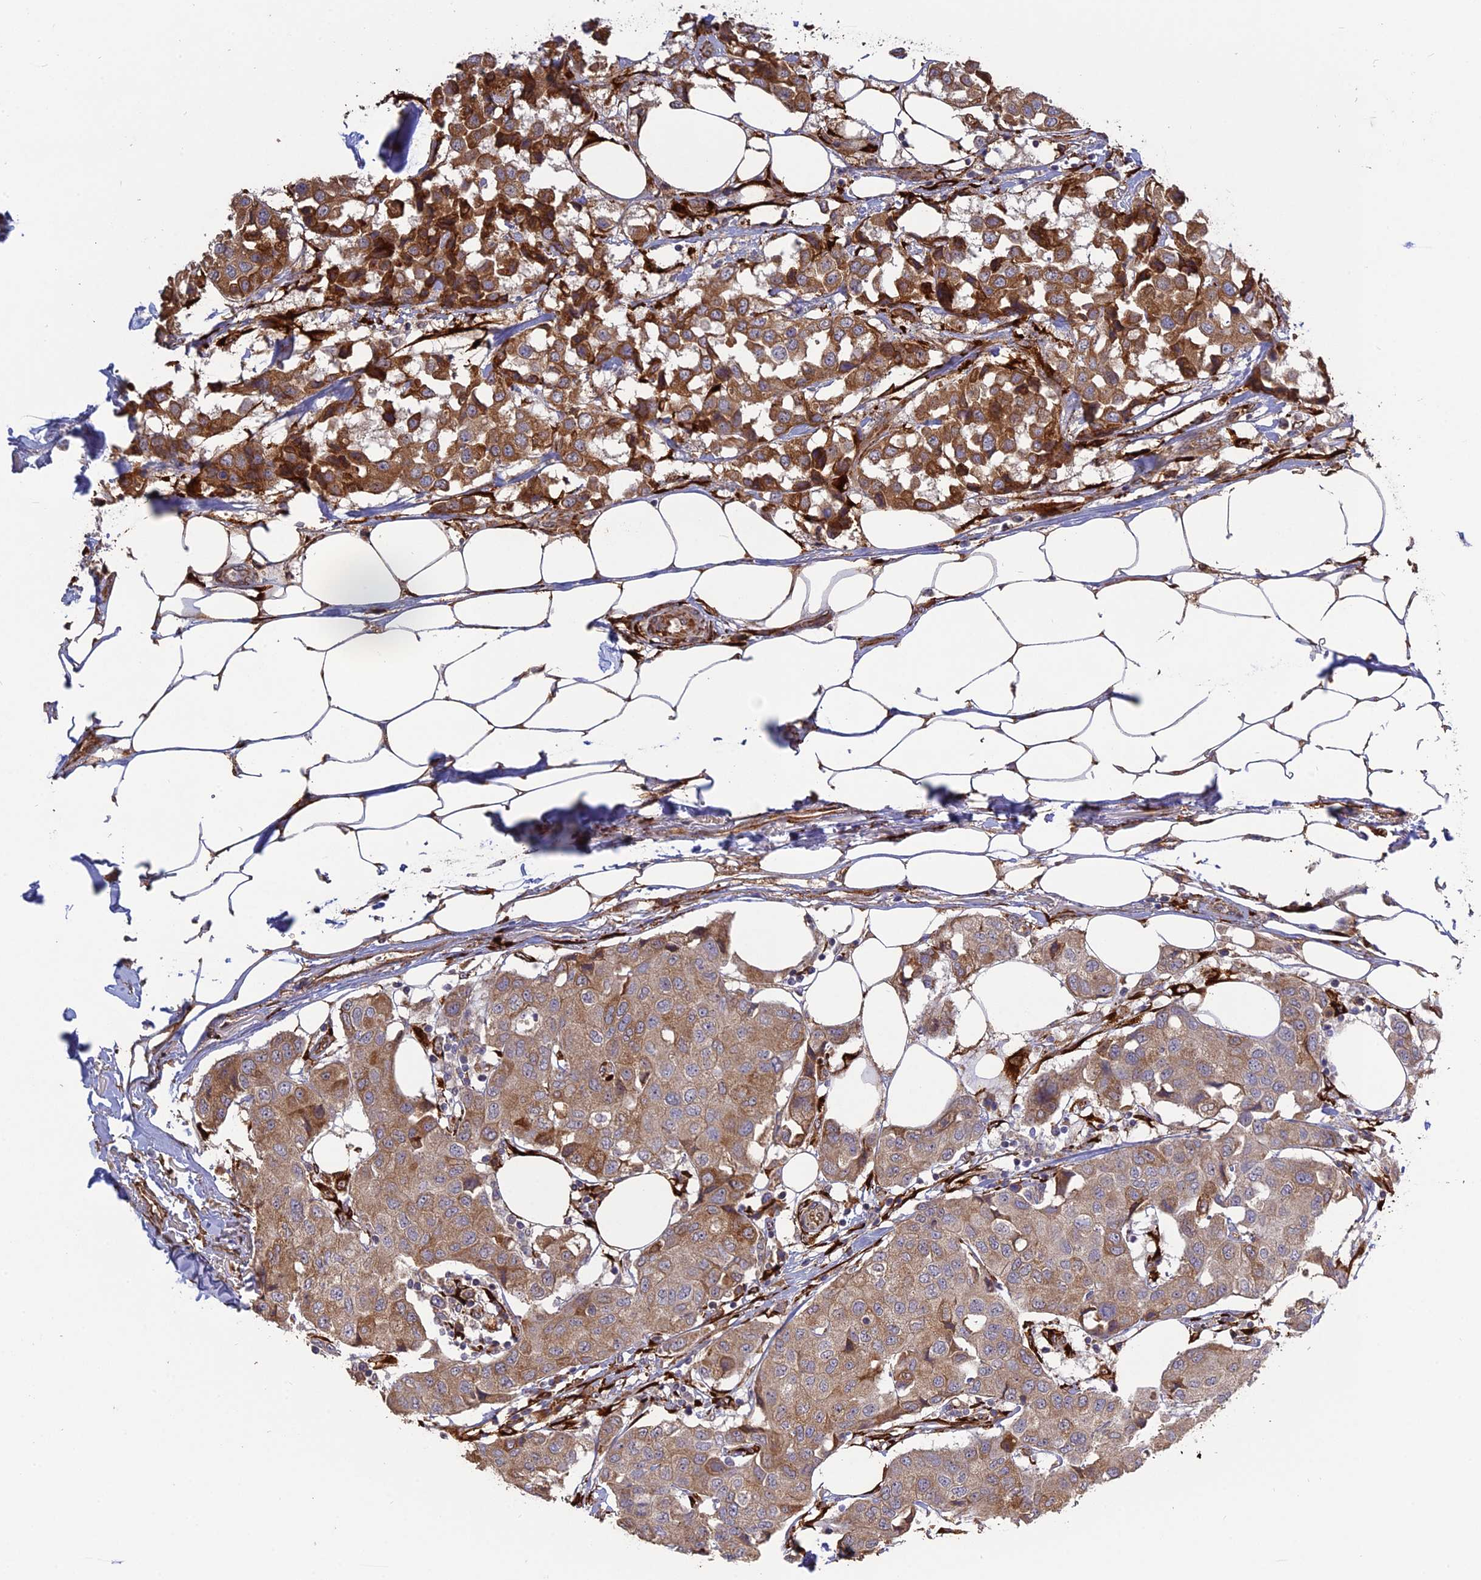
{"staining": {"intensity": "moderate", "quantity": ">75%", "location": "cytoplasmic/membranous"}, "tissue": "breast cancer", "cell_type": "Tumor cells", "image_type": "cancer", "snomed": [{"axis": "morphology", "description": "Duct carcinoma"}, {"axis": "topography", "description": "Breast"}], "caption": "This photomicrograph exhibits IHC staining of intraductal carcinoma (breast), with medium moderate cytoplasmic/membranous positivity in about >75% of tumor cells.", "gene": "PPIC", "patient": {"sex": "female", "age": 80}}